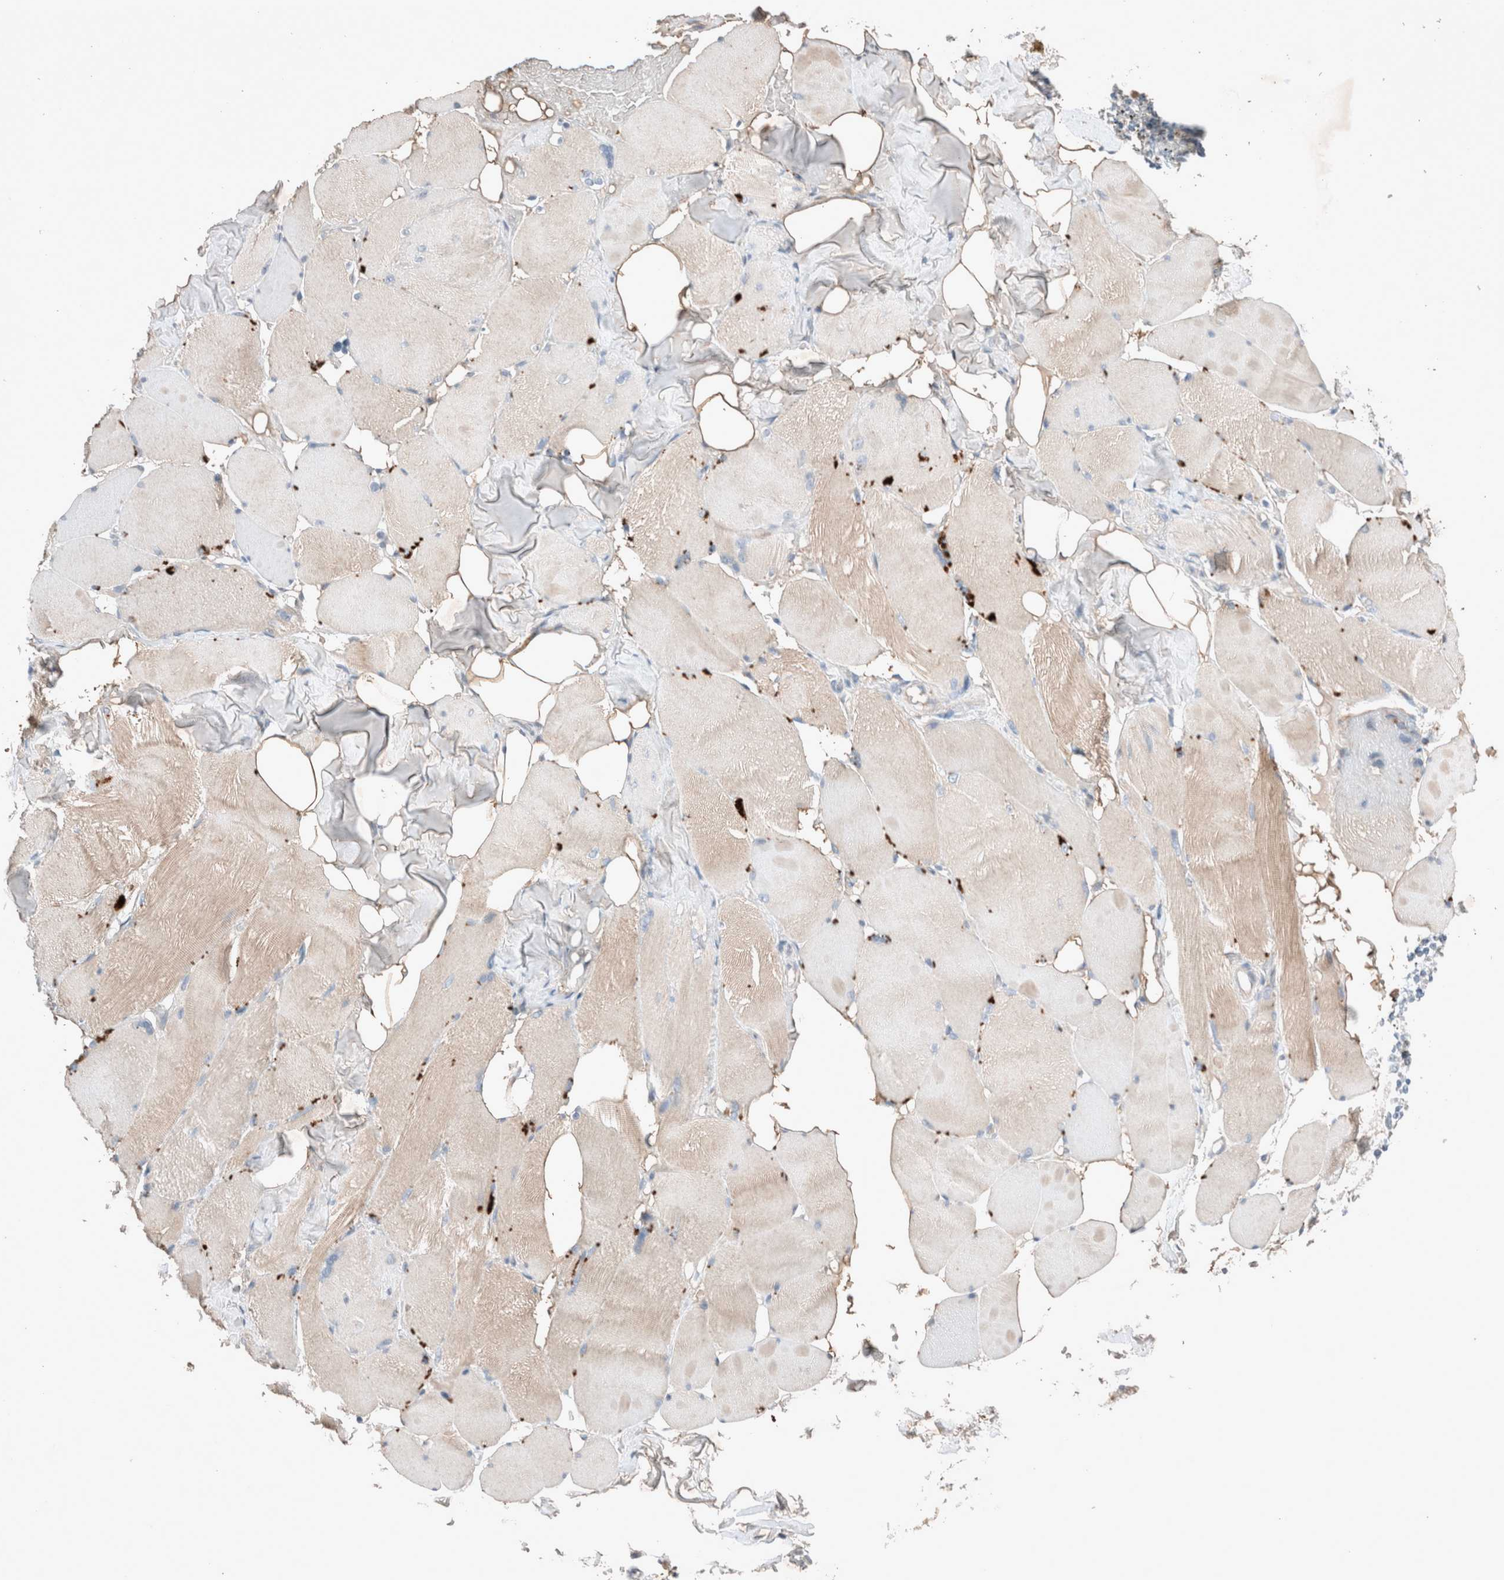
{"staining": {"intensity": "weak", "quantity": "25%-75%", "location": "cytoplasmic/membranous"}, "tissue": "skeletal muscle", "cell_type": "Myocytes", "image_type": "normal", "snomed": [{"axis": "morphology", "description": "Normal tissue, NOS"}, {"axis": "topography", "description": "Skin"}, {"axis": "topography", "description": "Skeletal muscle"}], "caption": "Immunohistochemistry histopathology image of unremarkable skeletal muscle: skeletal muscle stained using immunohistochemistry (IHC) exhibits low levels of weak protein expression localized specifically in the cytoplasmic/membranous of myocytes, appearing as a cytoplasmic/membranous brown color.", "gene": "UGCG", "patient": {"sex": "male", "age": 83}}